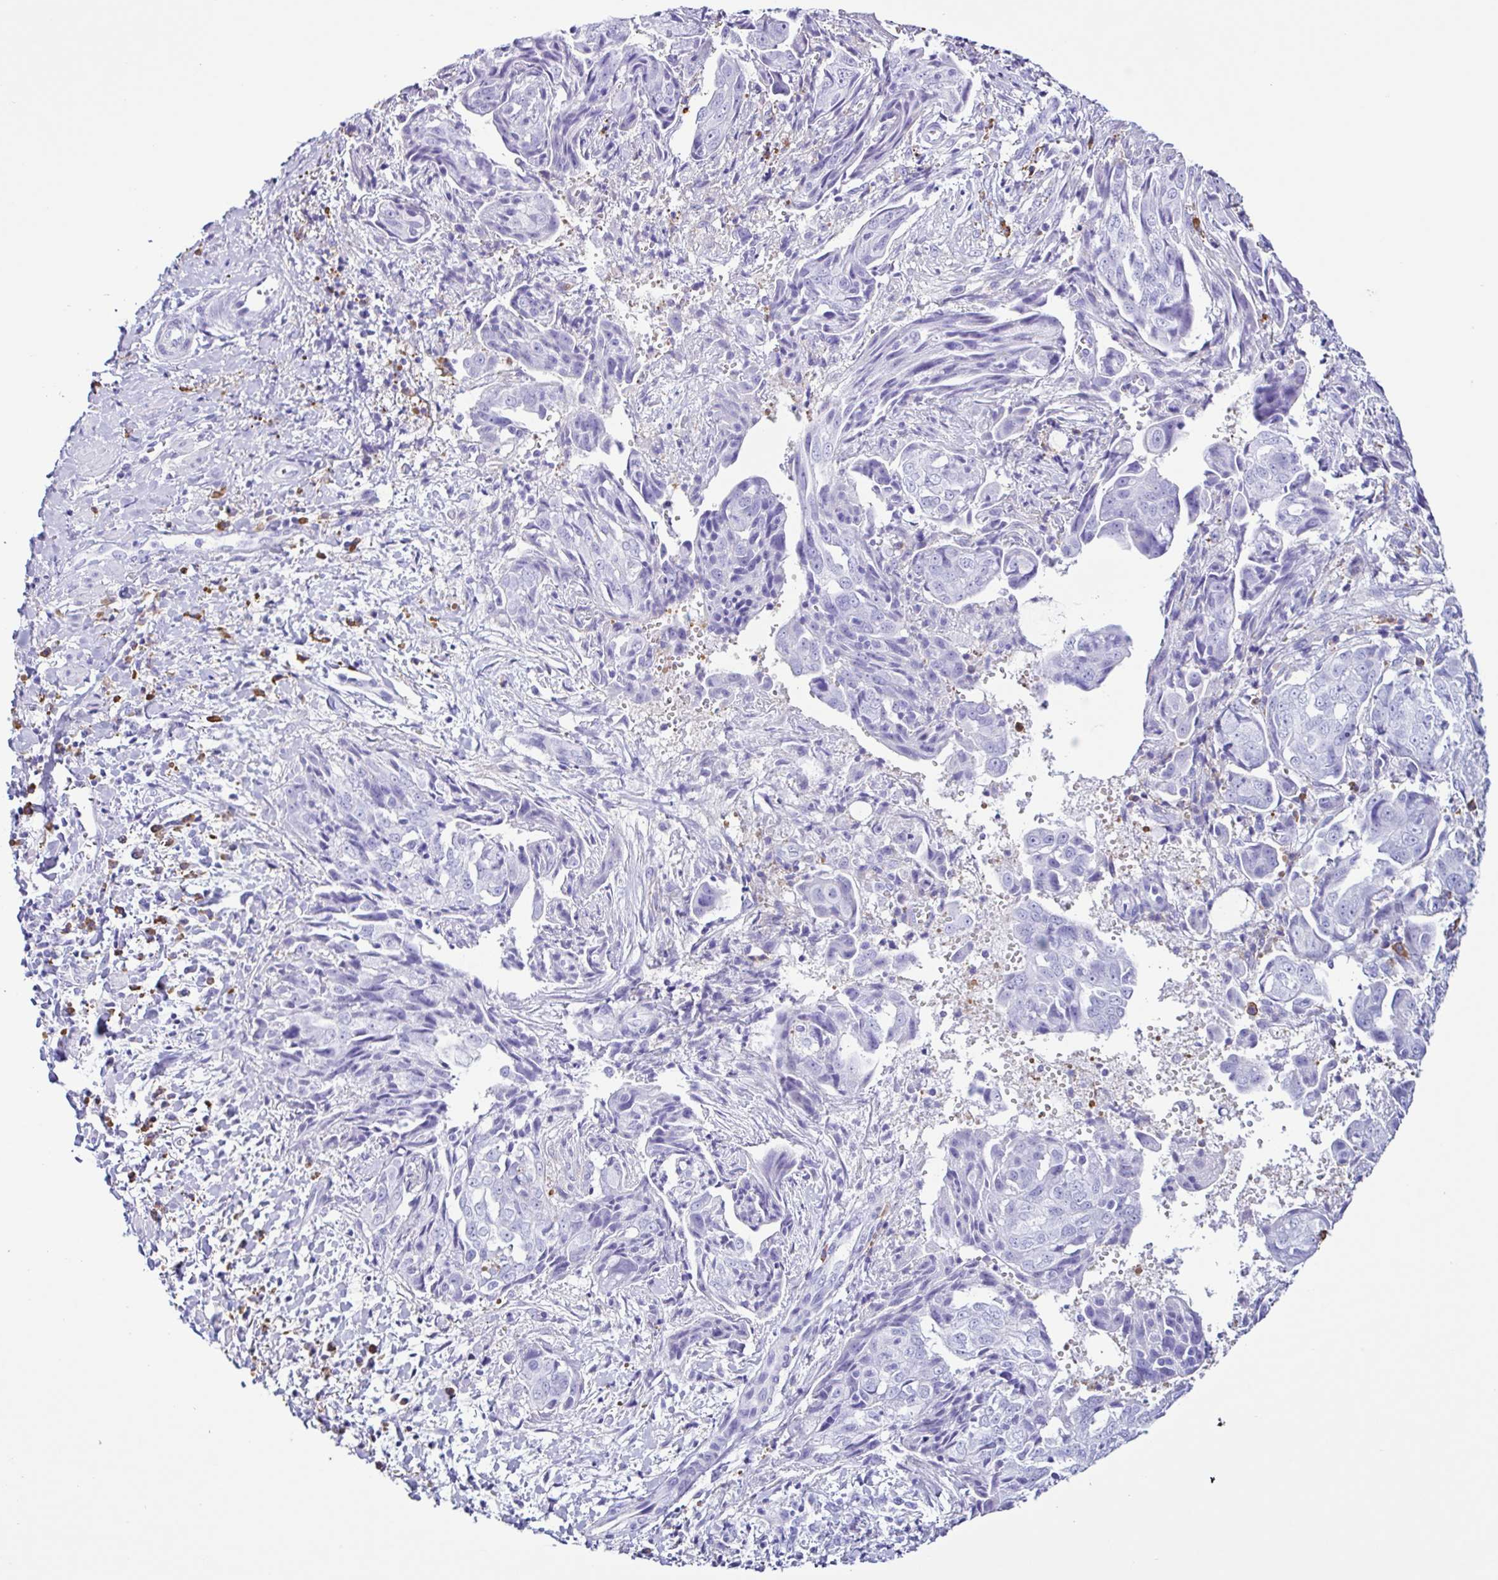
{"staining": {"intensity": "negative", "quantity": "none", "location": "none"}, "tissue": "ovarian cancer", "cell_type": "Tumor cells", "image_type": "cancer", "snomed": [{"axis": "morphology", "description": "Carcinoma, endometroid"}, {"axis": "topography", "description": "Ovary"}], "caption": "Ovarian cancer stained for a protein using immunohistochemistry (IHC) displays no staining tumor cells.", "gene": "PIGF", "patient": {"sex": "female", "age": 70}}